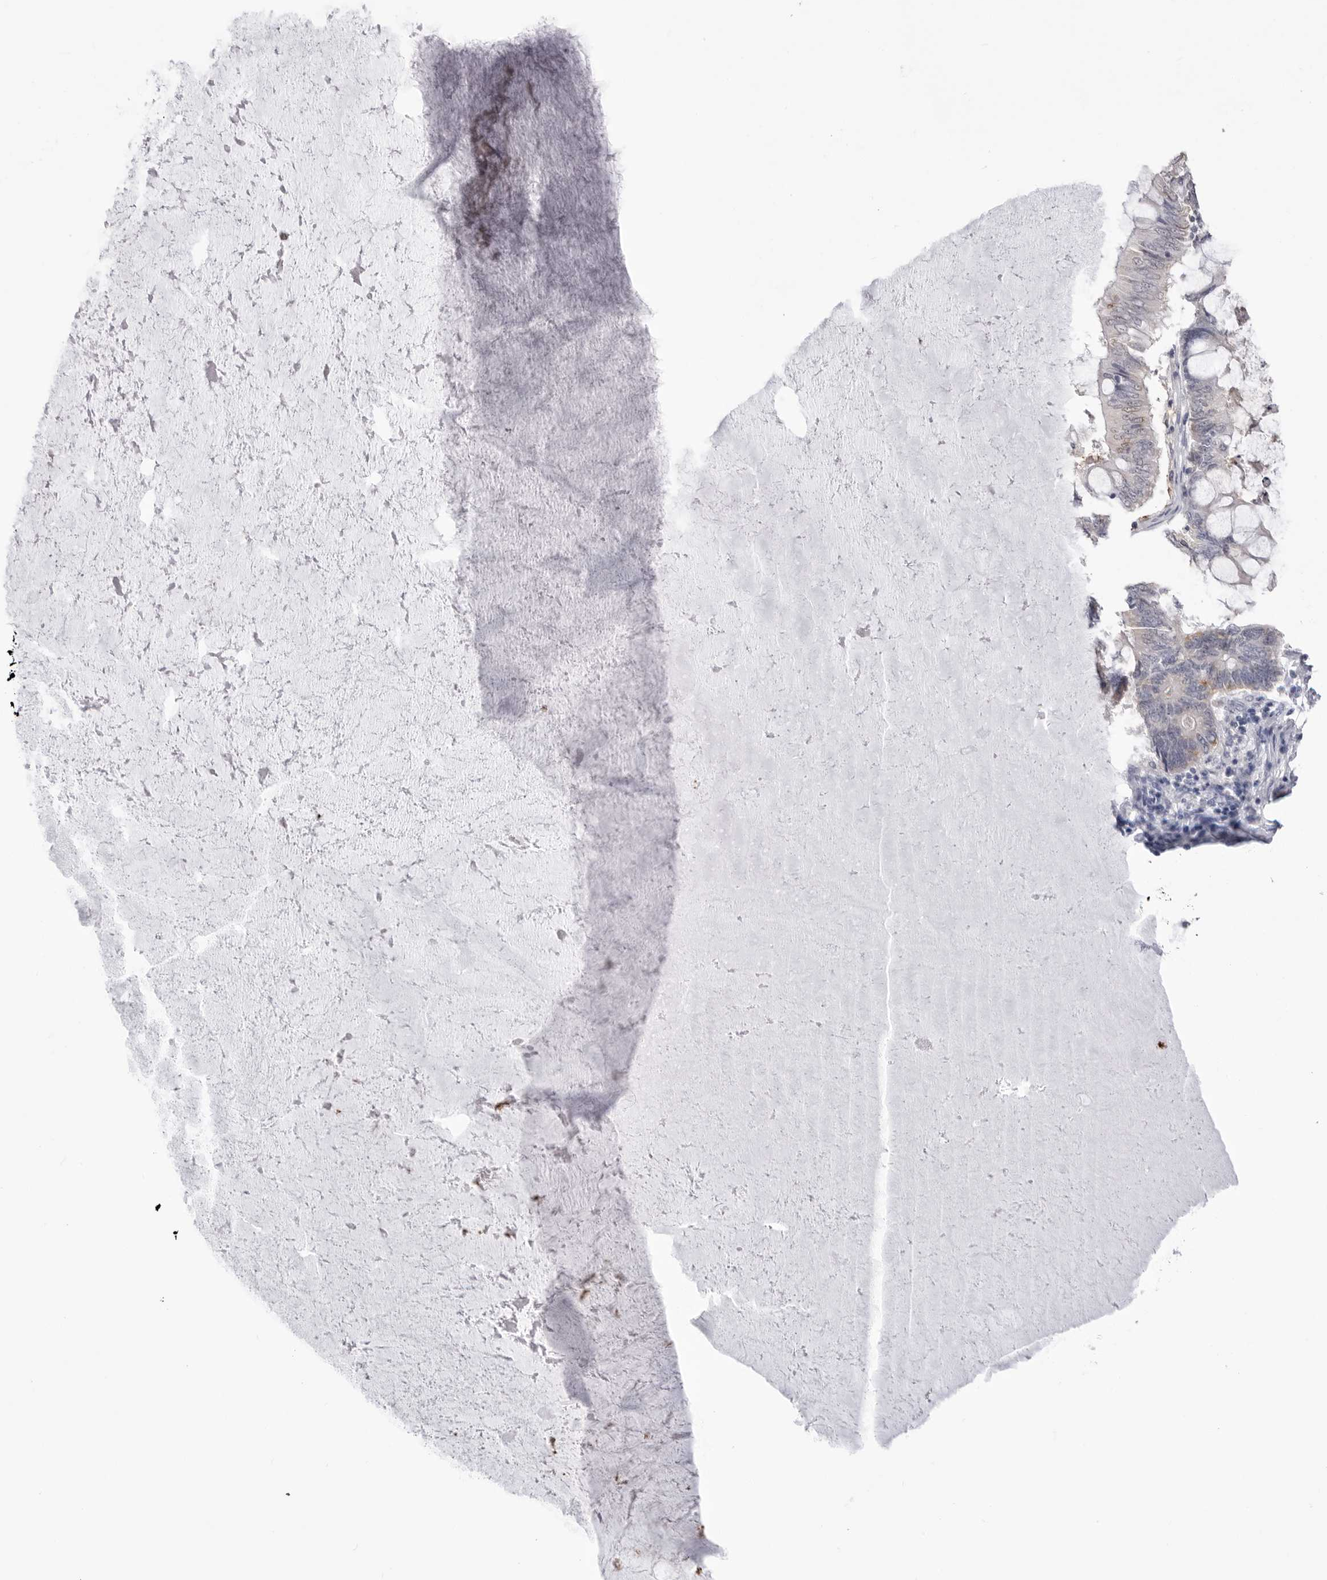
{"staining": {"intensity": "negative", "quantity": "none", "location": "none"}, "tissue": "ovarian cancer", "cell_type": "Tumor cells", "image_type": "cancer", "snomed": [{"axis": "morphology", "description": "Cystadenocarcinoma, mucinous, NOS"}, {"axis": "topography", "description": "Ovary"}], "caption": "Immunohistochemistry (IHC) of human ovarian mucinous cystadenocarcinoma reveals no positivity in tumor cells.", "gene": "STAP2", "patient": {"sex": "female", "age": 61}}